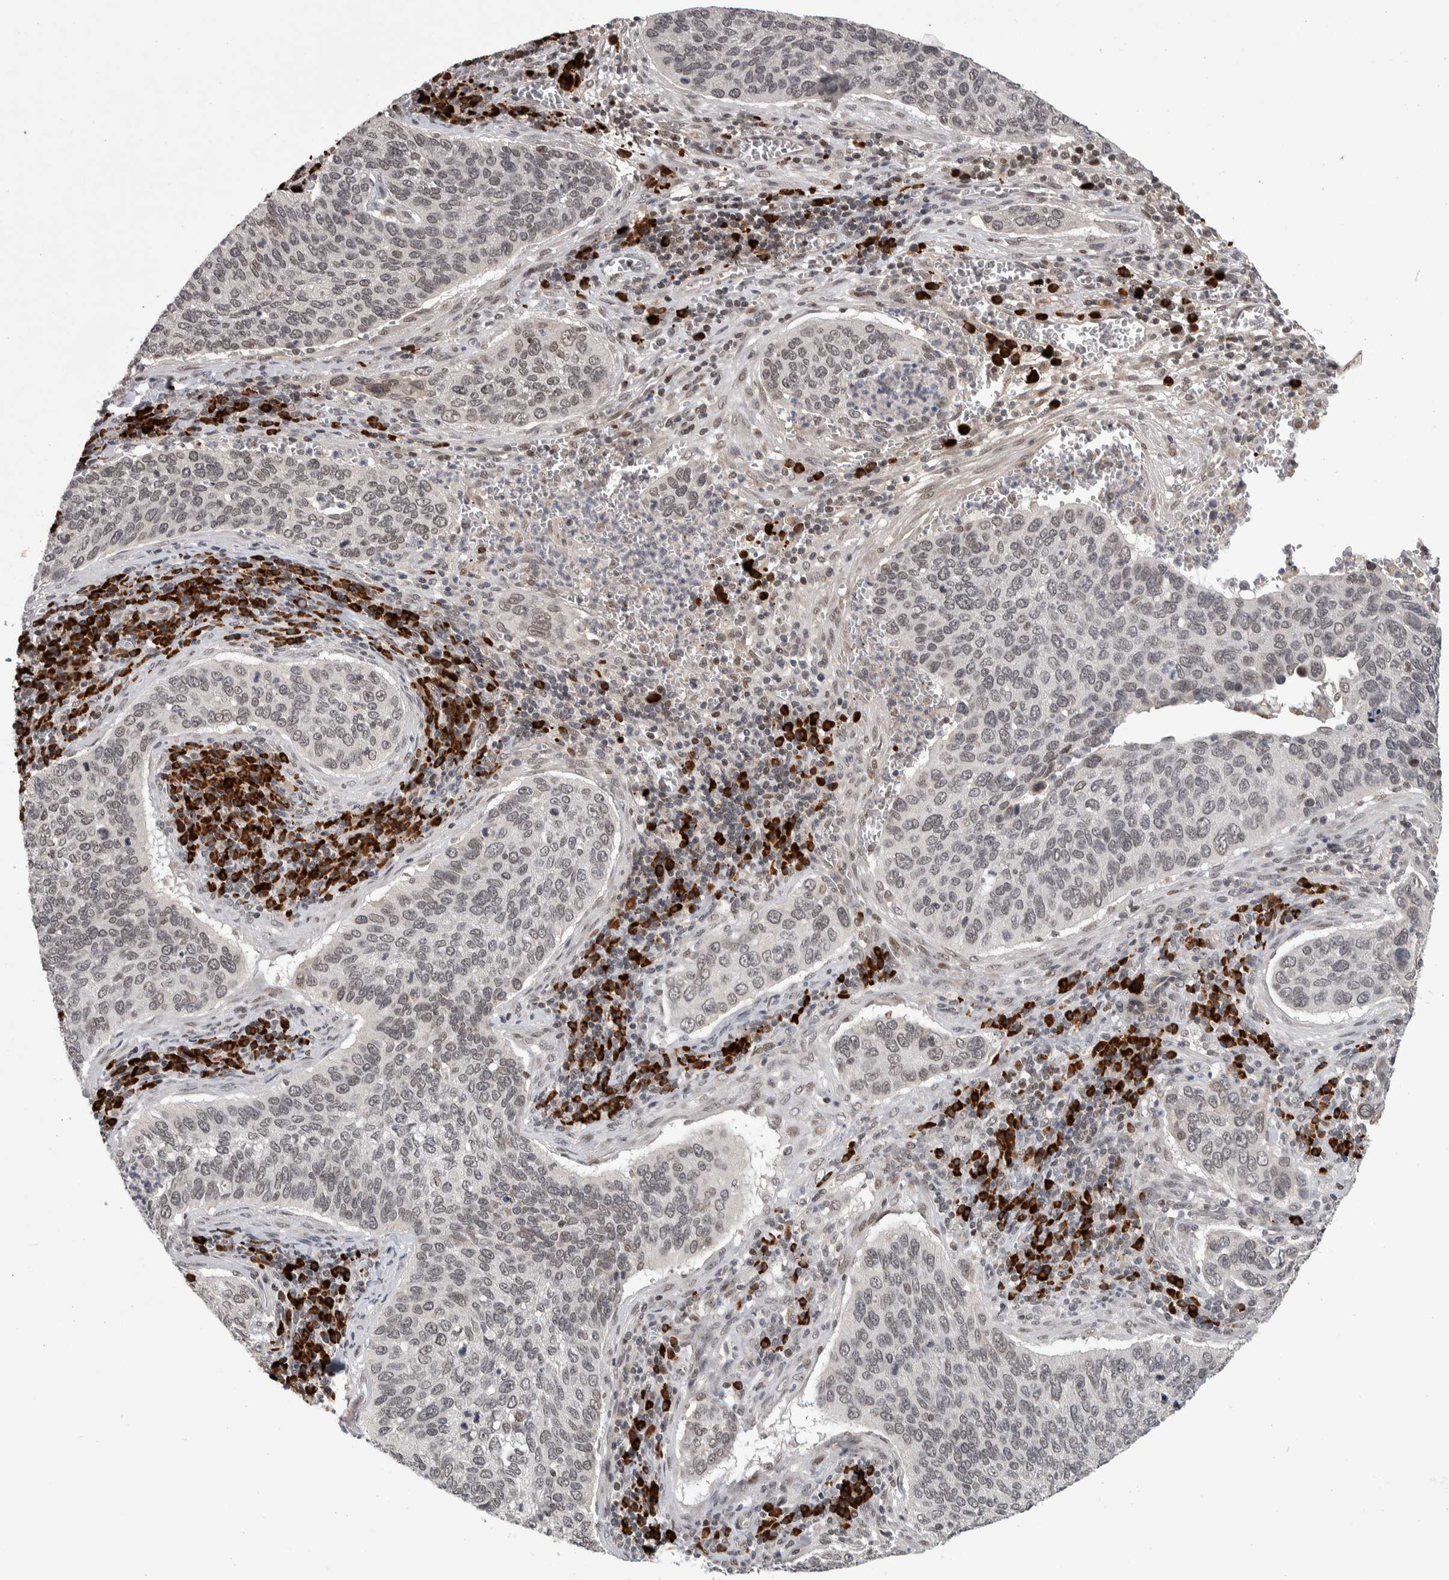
{"staining": {"intensity": "moderate", "quantity": "25%-75%", "location": "nuclear"}, "tissue": "cervical cancer", "cell_type": "Tumor cells", "image_type": "cancer", "snomed": [{"axis": "morphology", "description": "Squamous cell carcinoma, NOS"}, {"axis": "topography", "description": "Cervix"}], "caption": "About 25%-75% of tumor cells in human squamous cell carcinoma (cervical) demonstrate moderate nuclear protein positivity as visualized by brown immunohistochemical staining.", "gene": "ZNF592", "patient": {"sex": "female", "age": 53}}